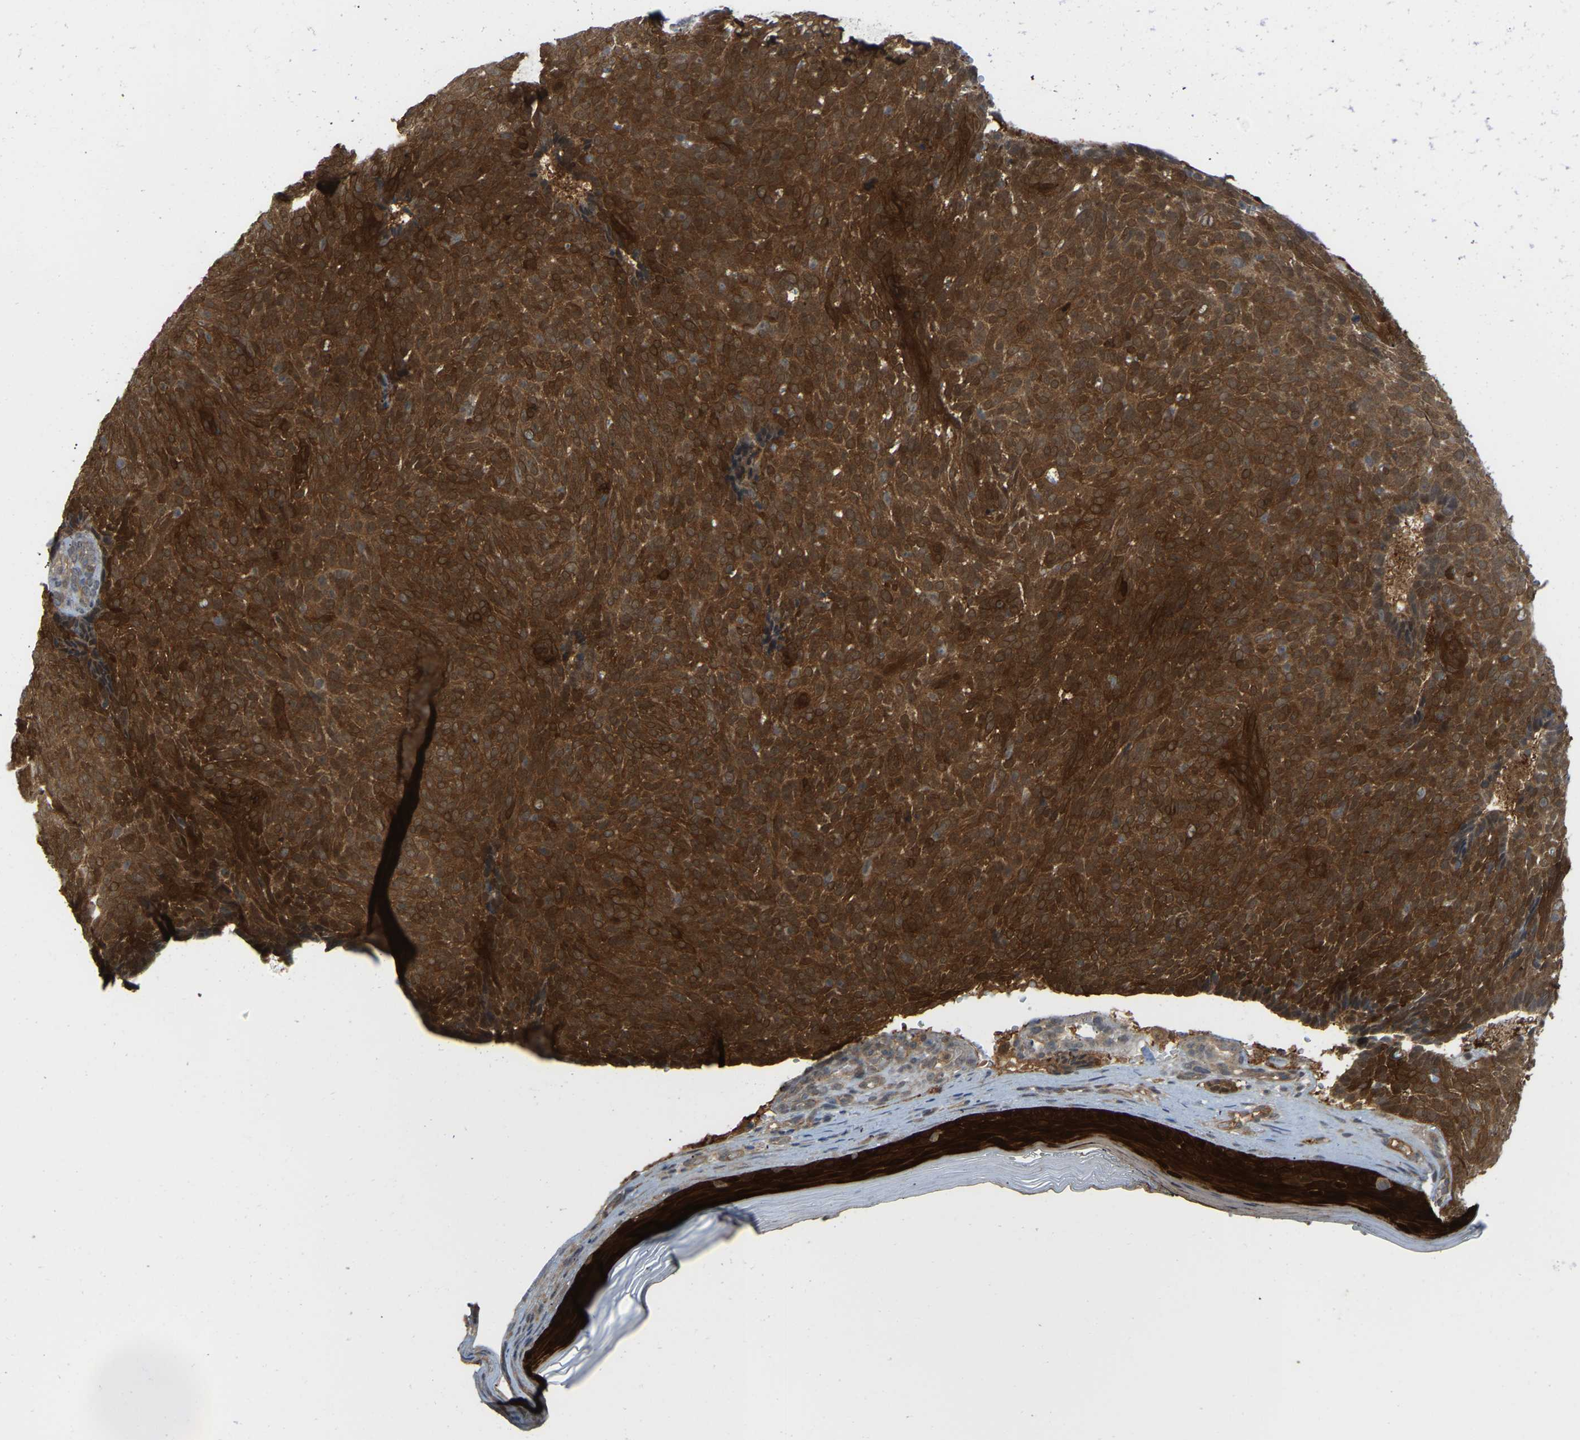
{"staining": {"intensity": "strong", "quantity": ">75%", "location": "cytoplasmic/membranous"}, "tissue": "skin cancer", "cell_type": "Tumor cells", "image_type": "cancer", "snomed": [{"axis": "morphology", "description": "Basal cell carcinoma"}, {"axis": "topography", "description": "Skin"}], "caption": "Protein staining of skin basal cell carcinoma tissue reveals strong cytoplasmic/membranous expression in approximately >75% of tumor cells. The protein is stained brown, and the nuclei are stained in blue (DAB (3,3'-diaminobenzidine) IHC with brightfield microscopy, high magnification).", "gene": "SERPINB5", "patient": {"sex": "male", "age": 61}}